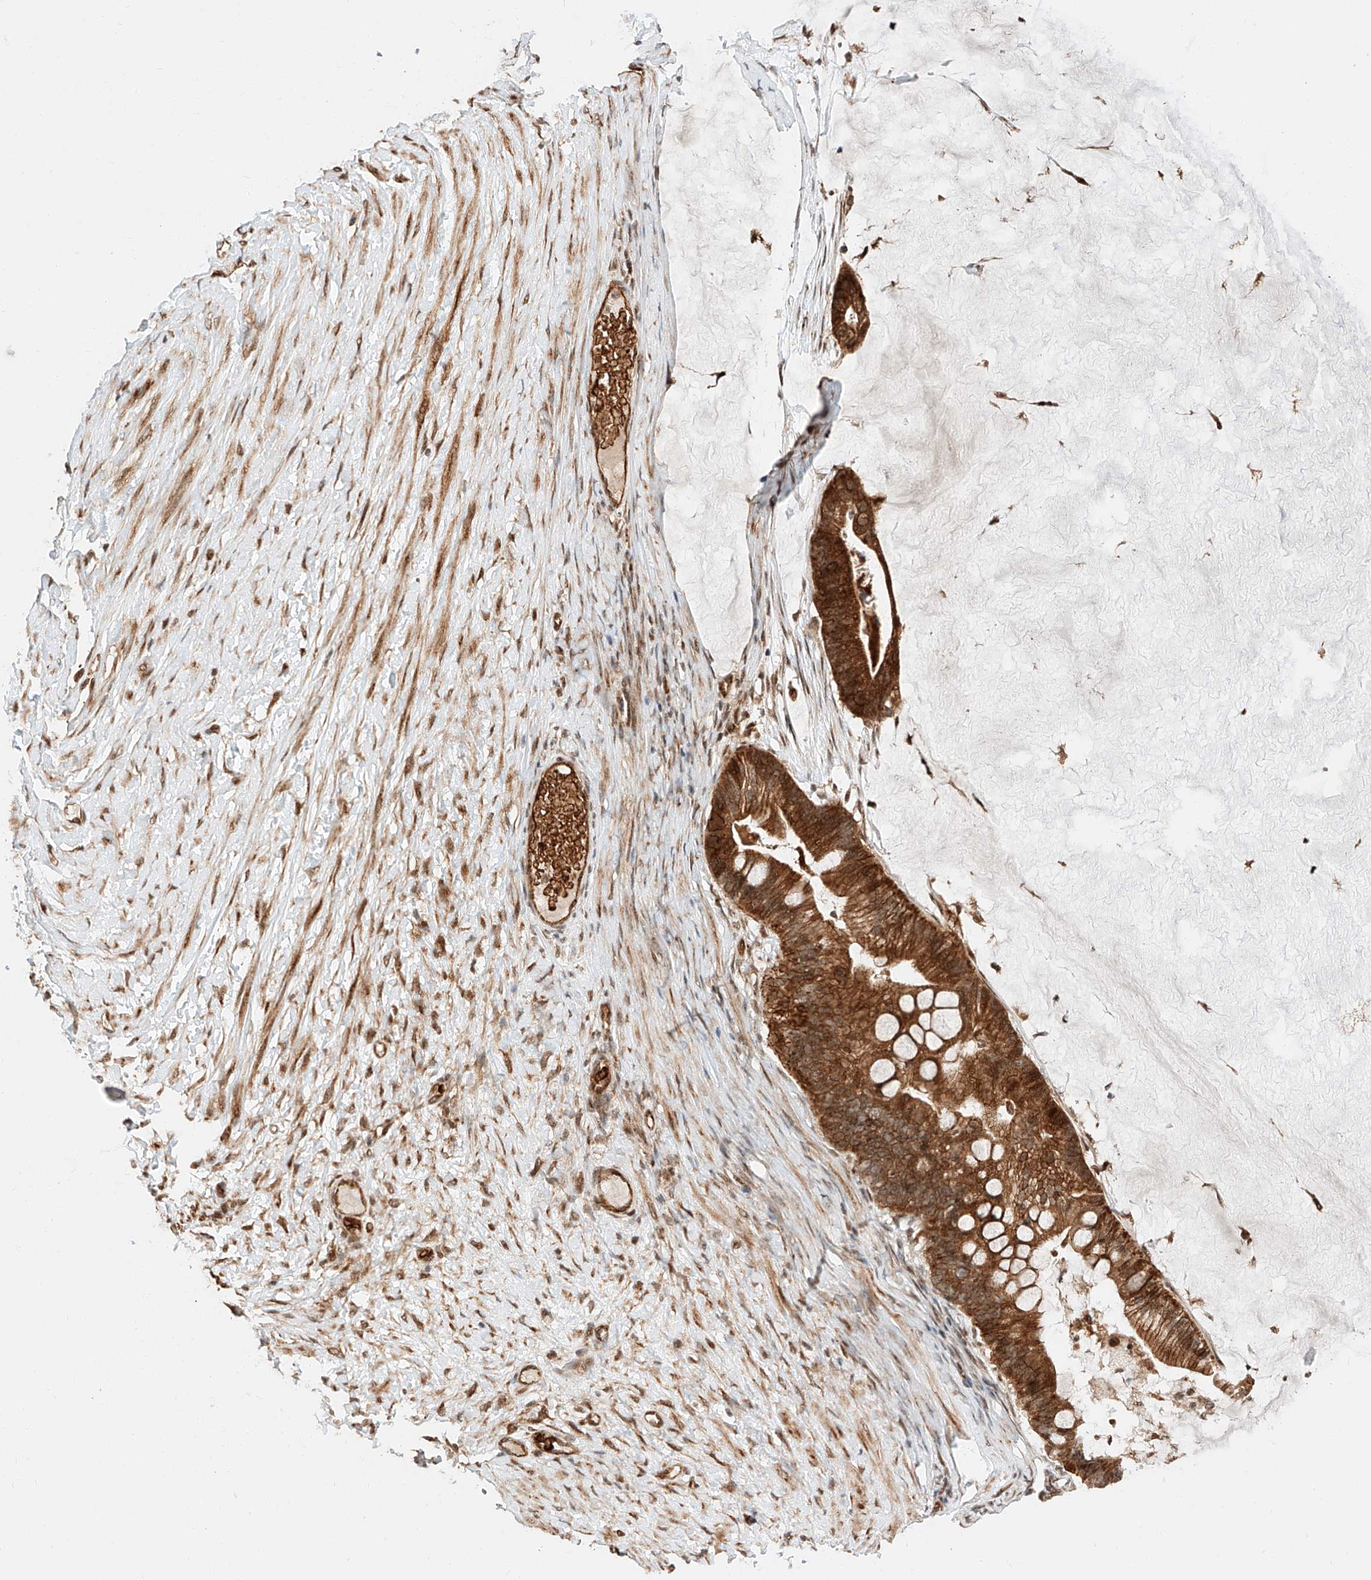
{"staining": {"intensity": "strong", "quantity": ">75%", "location": "cytoplasmic/membranous"}, "tissue": "ovarian cancer", "cell_type": "Tumor cells", "image_type": "cancer", "snomed": [{"axis": "morphology", "description": "Cystadenocarcinoma, mucinous, NOS"}, {"axis": "topography", "description": "Ovary"}], "caption": "Mucinous cystadenocarcinoma (ovarian) stained with a protein marker reveals strong staining in tumor cells.", "gene": "THTPA", "patient": {"sex": "female", "age": 61}}